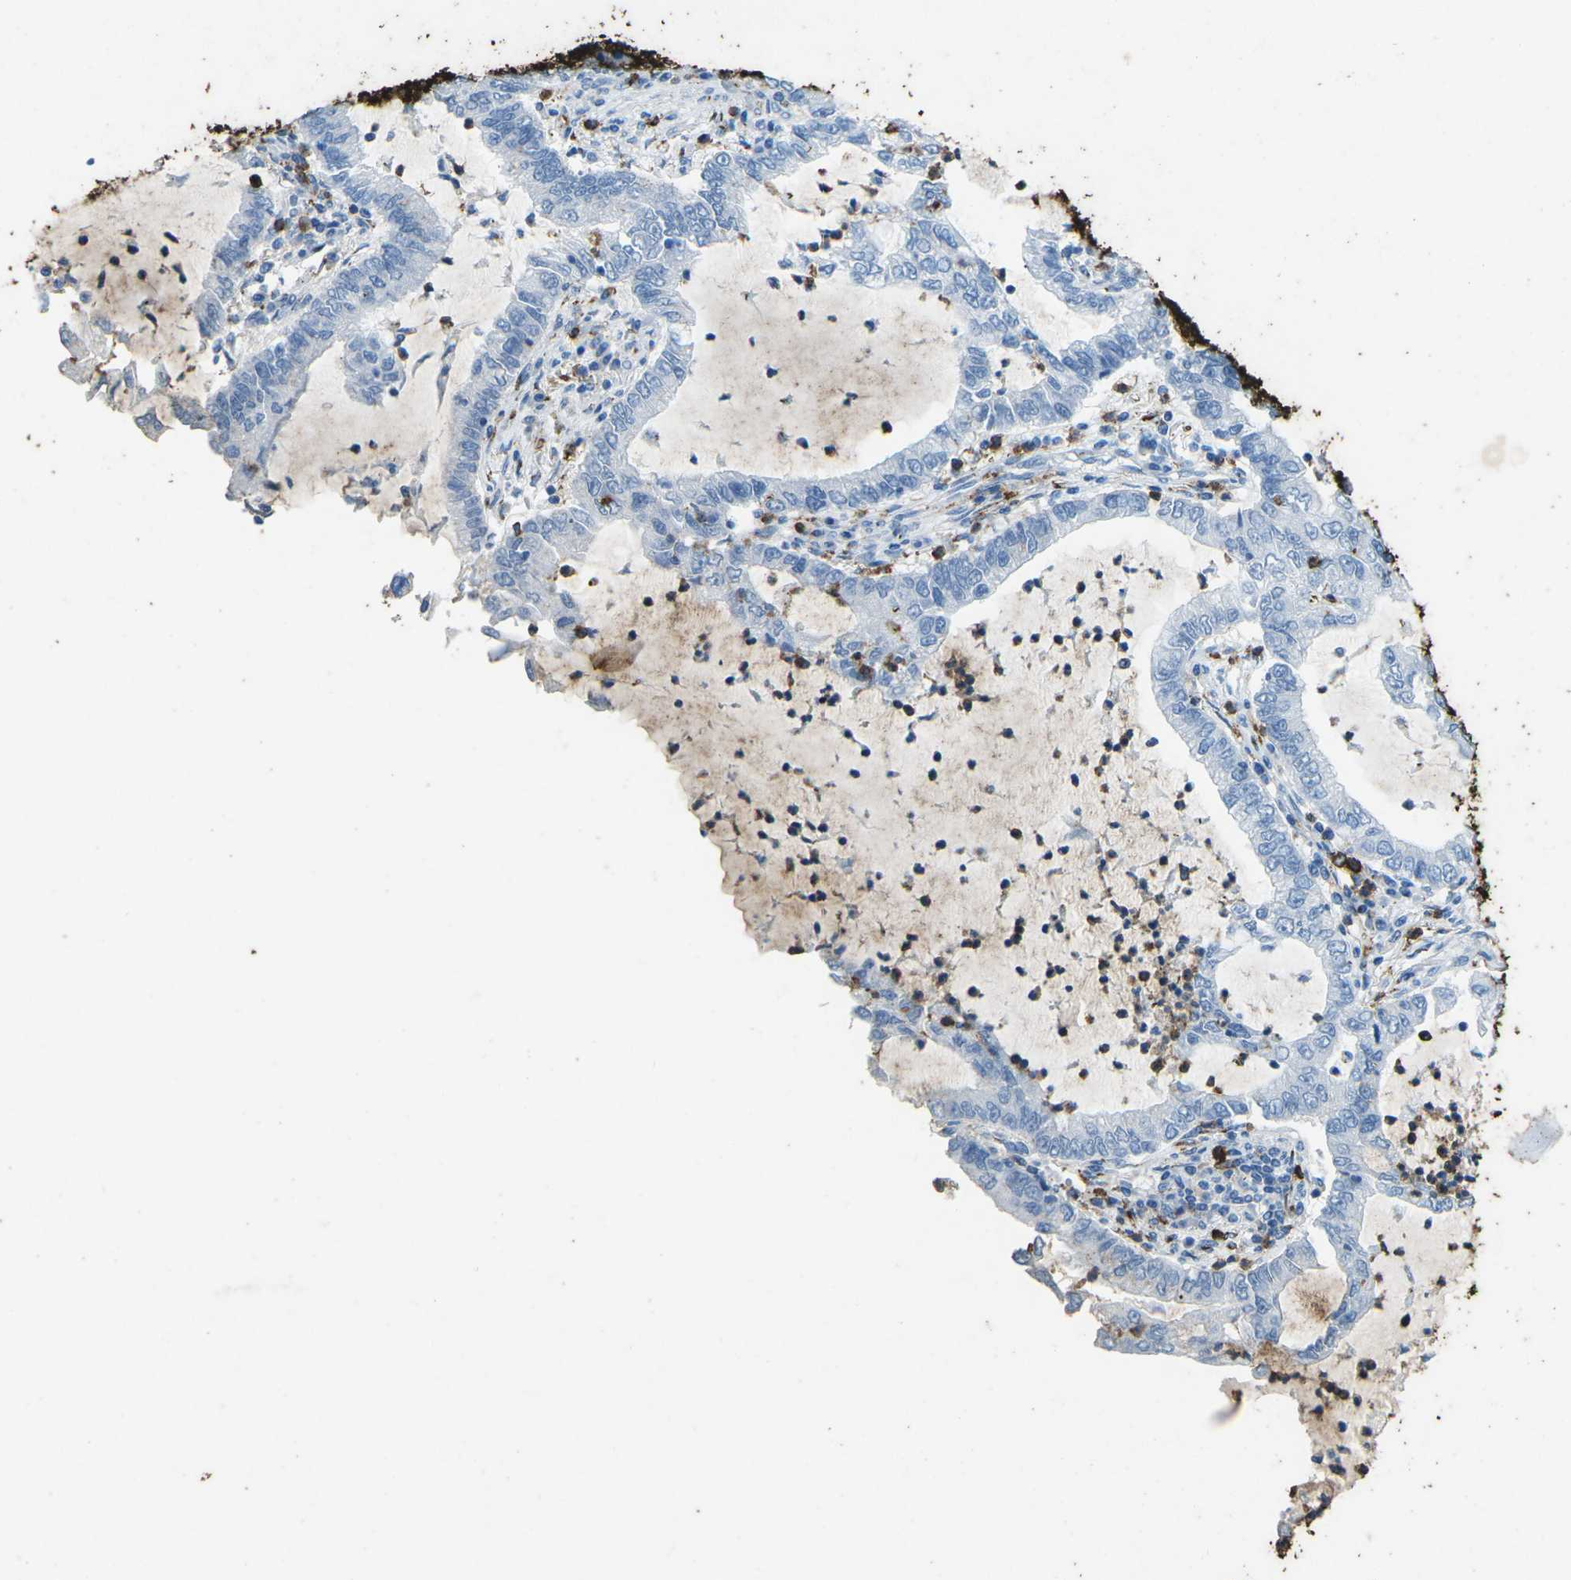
{"staining": {"intensity": "negative", "quantity": "none", "location": "none"}, "tissue": "lung cancer", "cell_type": "Tumor cells", "image_type": "cancer", "snomed": [{"axis": "morphology", "description": "Adenocarcinoma, NOS"}, {"axis": "topography", "description": "Lung"}], "caption": "Immunohistochemistry micrograph of neoplastic tissue: lung adenocarcinoma stained with DAB demonstrates no significant protein positivity in tumor cells.", "gene": "CTAGE1", "patient": {"sex": "female", "age": 51}}